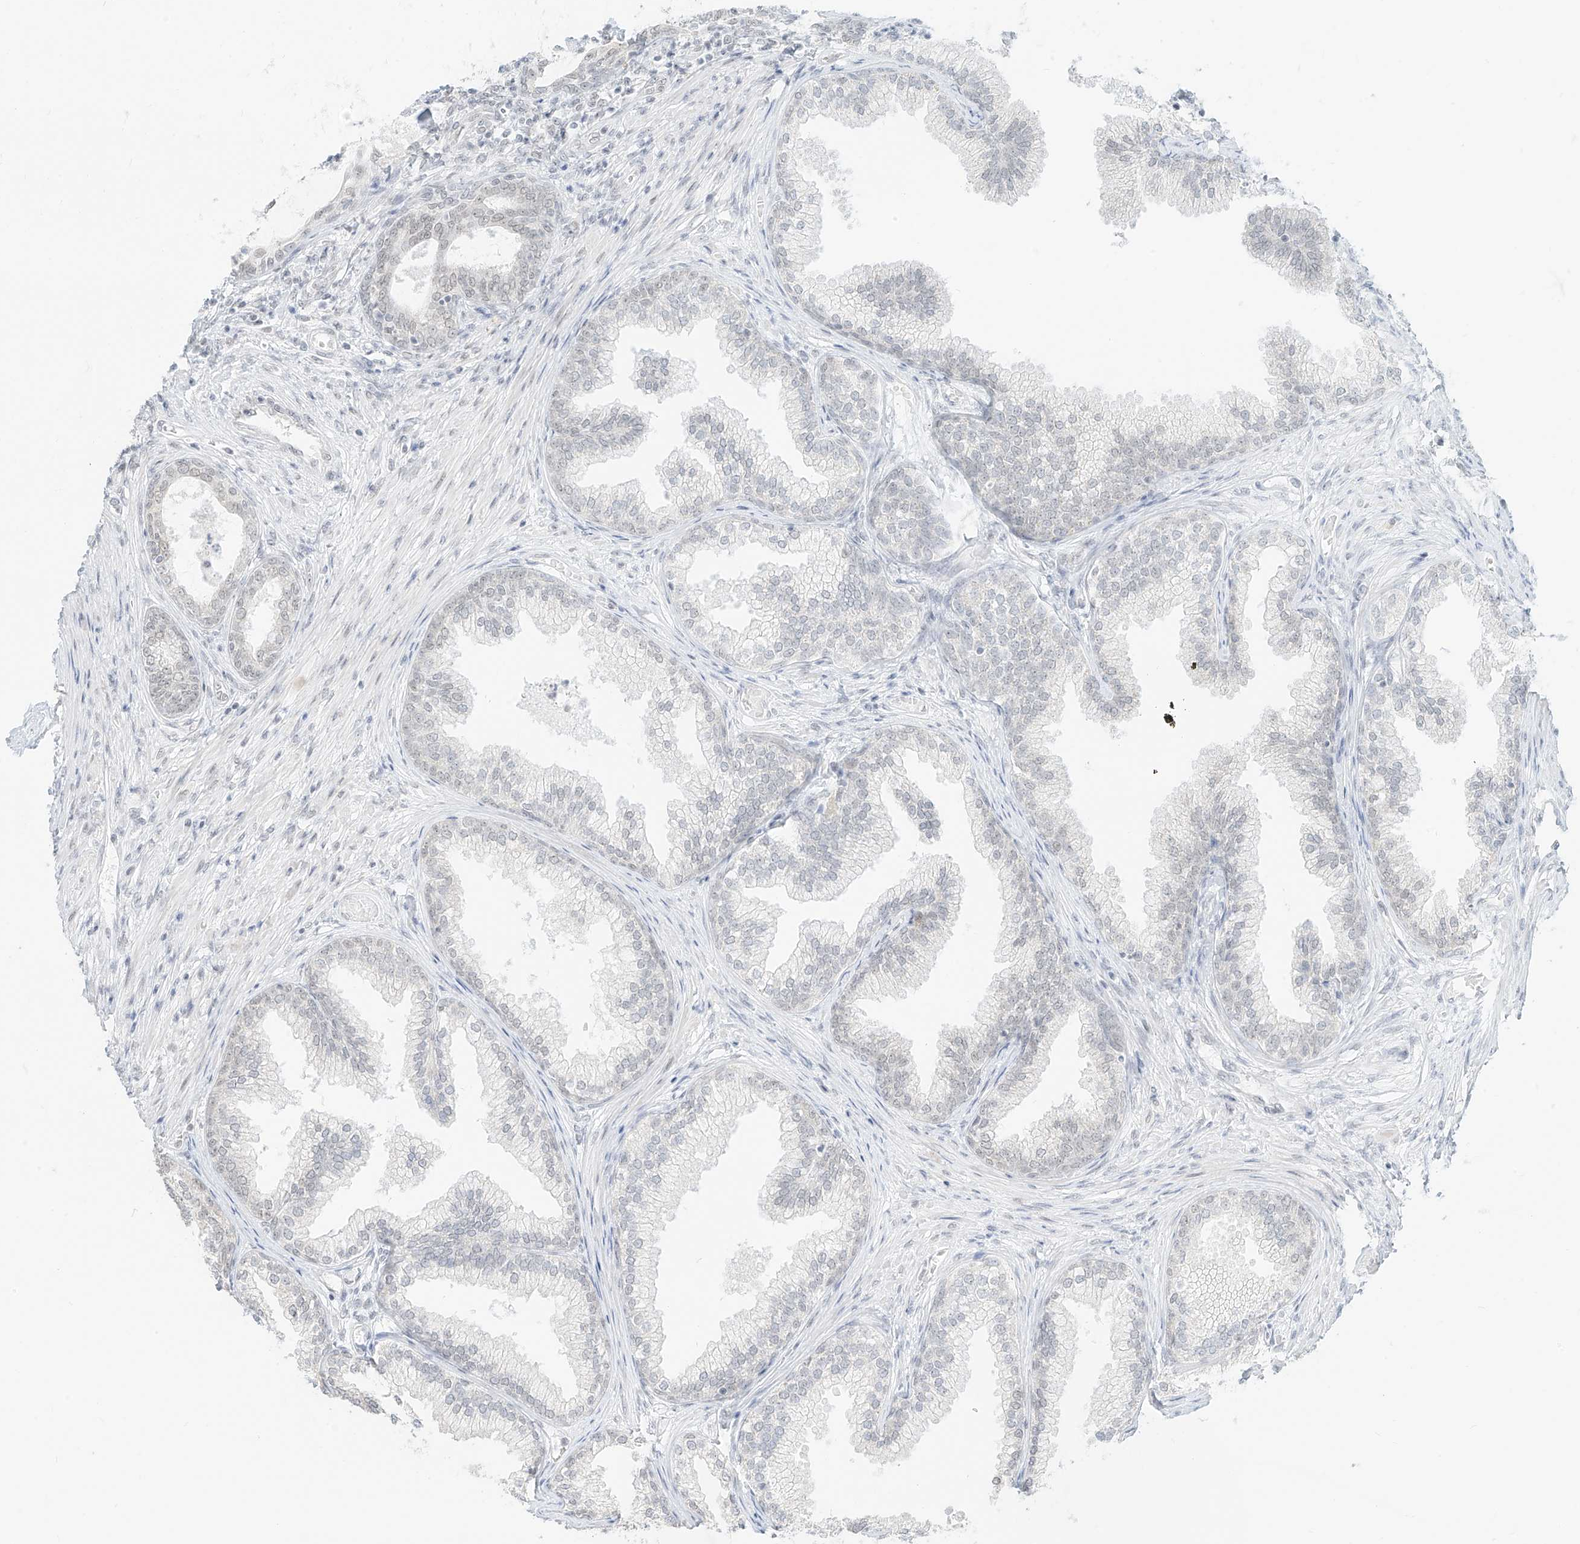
{"staining": {"intensity": "weak", "quantity": "25%-75%", "location": "nuclear"}, "tissue": "prostate", "cell_type": "Glandular cells", "image_type": "normal", "snomed": [{"axis": "morphology", "description": "Normal tissue, NOS"}, {"axis": "topography", "description": "Prostate"}], "caption": "Weak nuclear expression for a protein is seen in approximately 25%-75% of glandular cells of normal prostate using IHC.", "gene": "SUPT5H", "patient": {"sex": "male", "age": 76}}